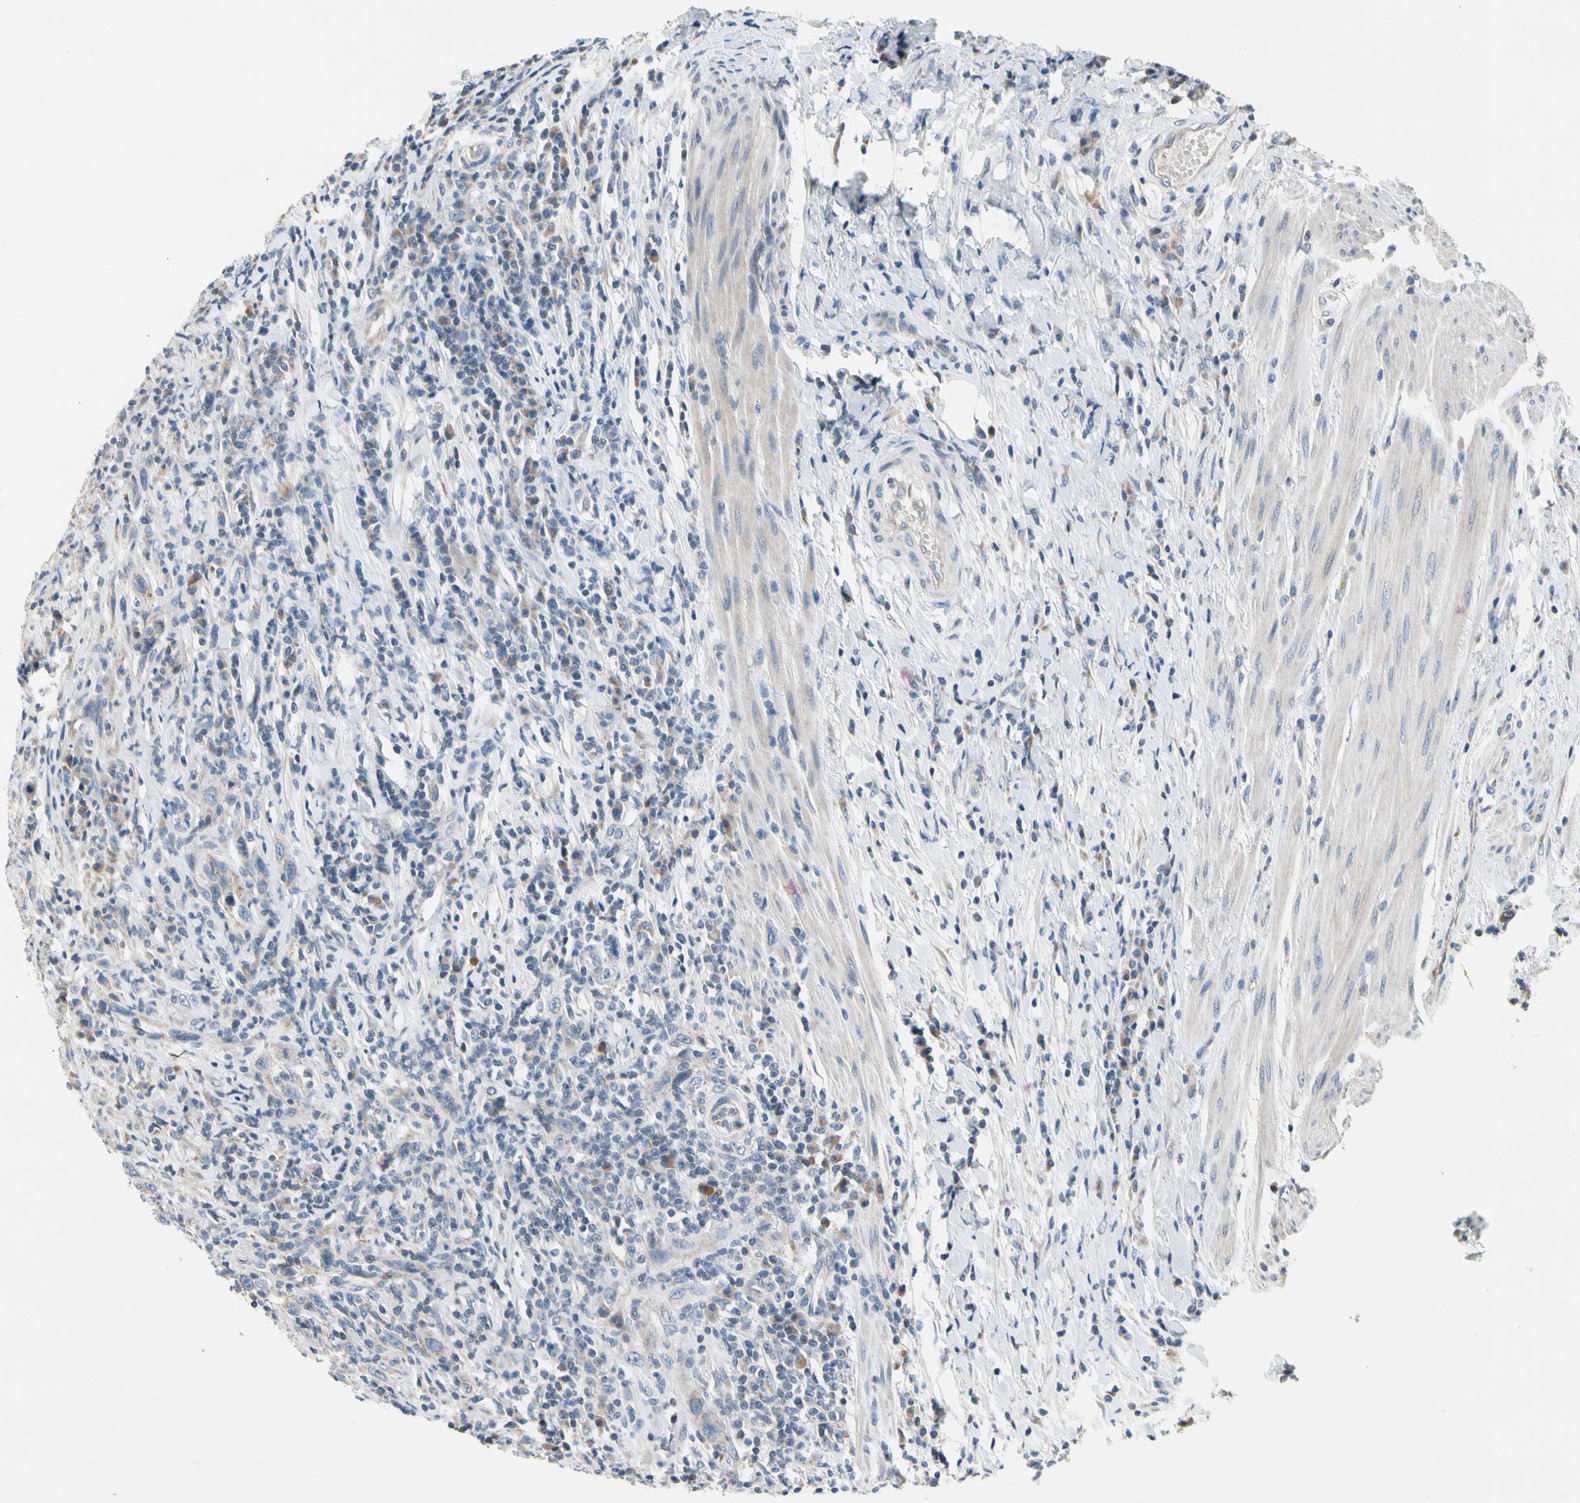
{"staining": {"intensity": "negative", "quantity": "none", "location": "none"}, "tissue": "urothelial cancer", "cell_type": "Tumor cells", "image_type": "cancer", "snomed": [{"axis": "morphology", "description": "Urothelial carcinoma, High grade"}, {"axis": "topography", "description": "Urinary bladder"}], "caption": "Tumor cells are negative for protein expression in human urothelial cancer.", "gene": "SOX30", "patient": {"sex": "male", "age": 61}}